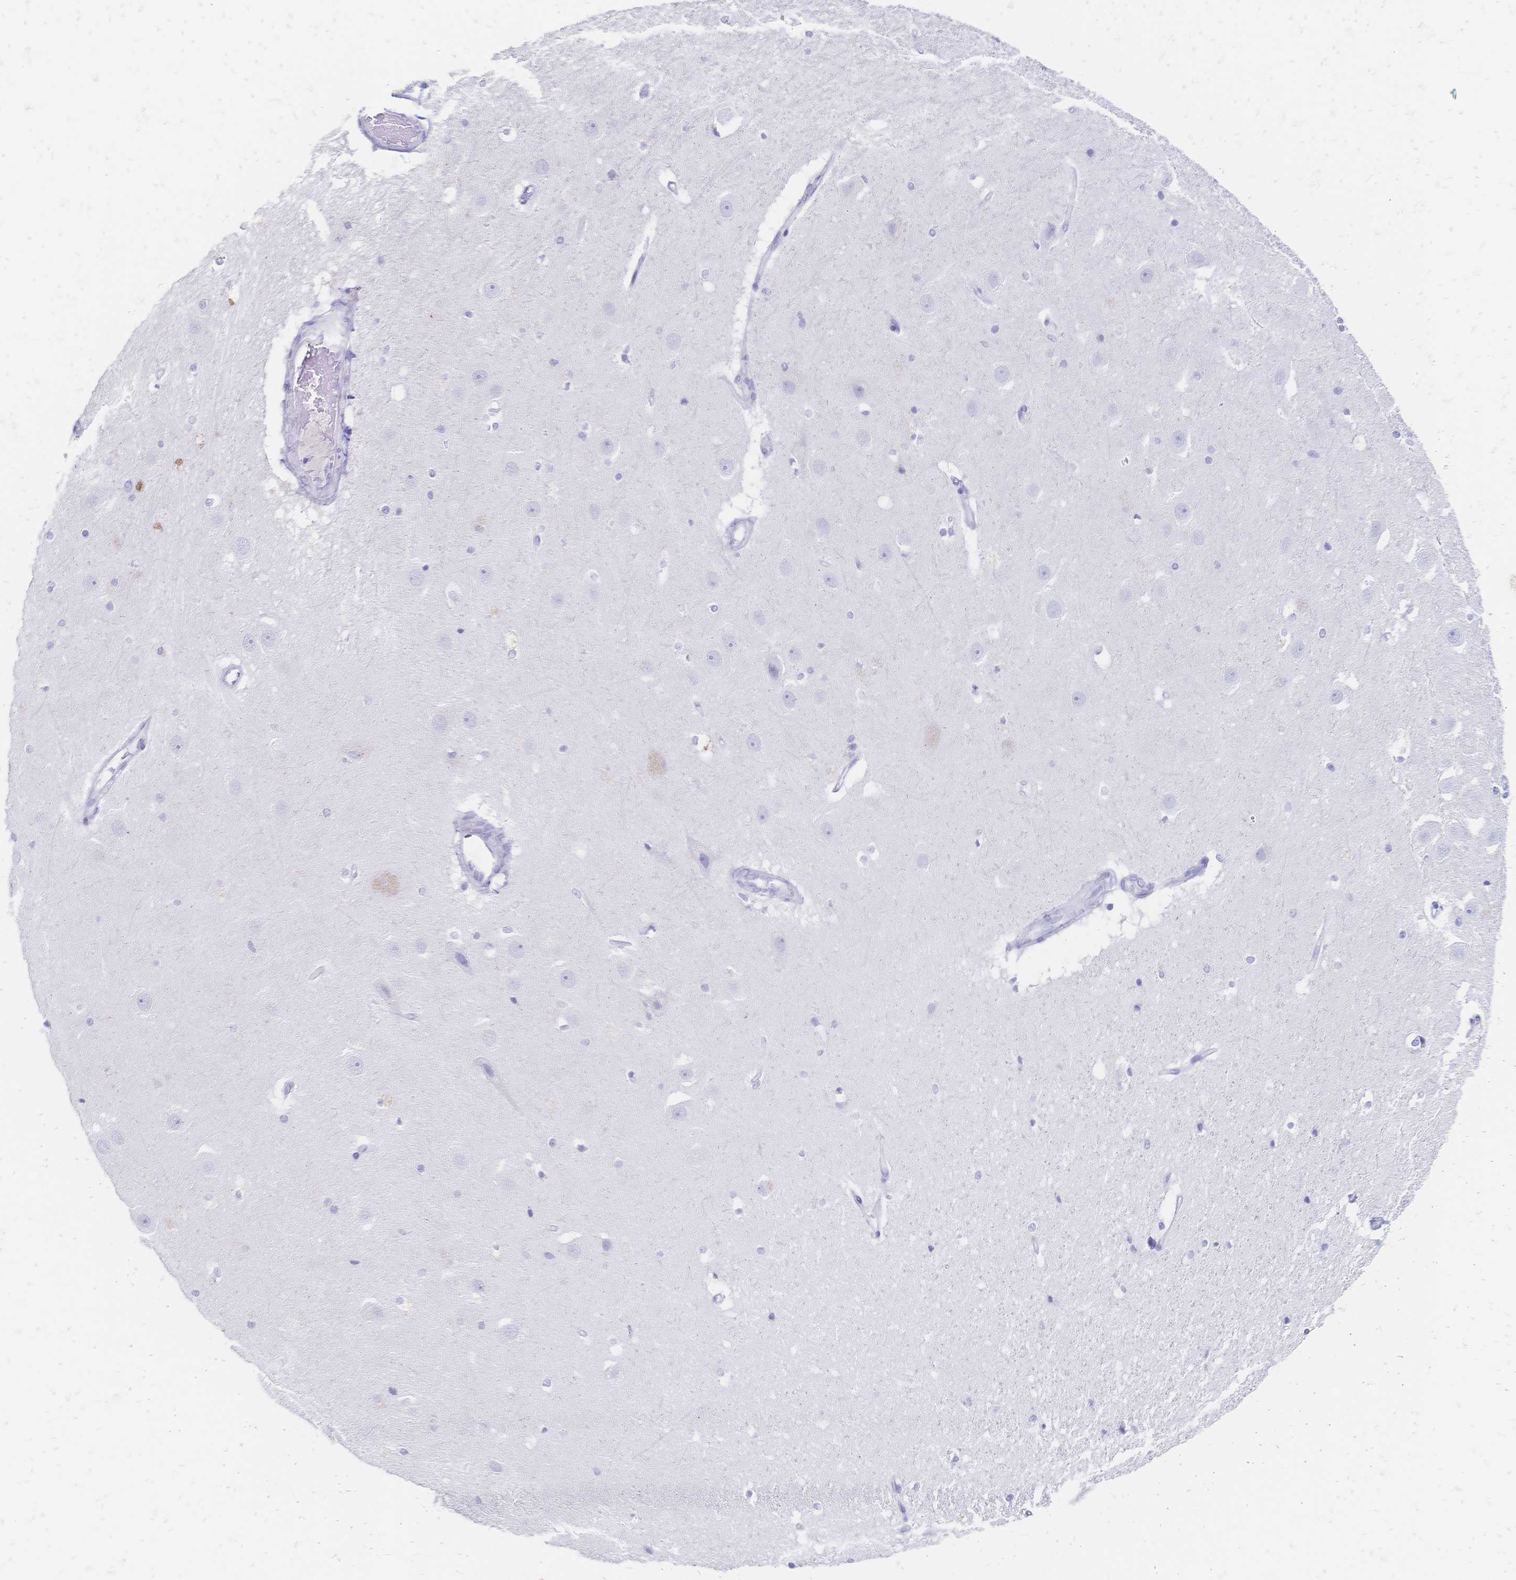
{"staining": {"intensity": "negative", "quantity": "none", "location": "none"}, "tissue": "hippocampus", "cell_type": "Glial cells", "image_type": "normal", "snomed": [{"axis": "morphology", "description": "Normal tissue, NOS"}, {"axis": "topography", "description": "Hippocampus"}], "caption": "High magnification brightfield microscopy of normal hippocampus stained with DAB (brown) and counterstained with hematoxylin (blue): glial cells show no significant positivity.", "gene": "PSORS1C2", "patient": {"sex": "male", "age": 63}}